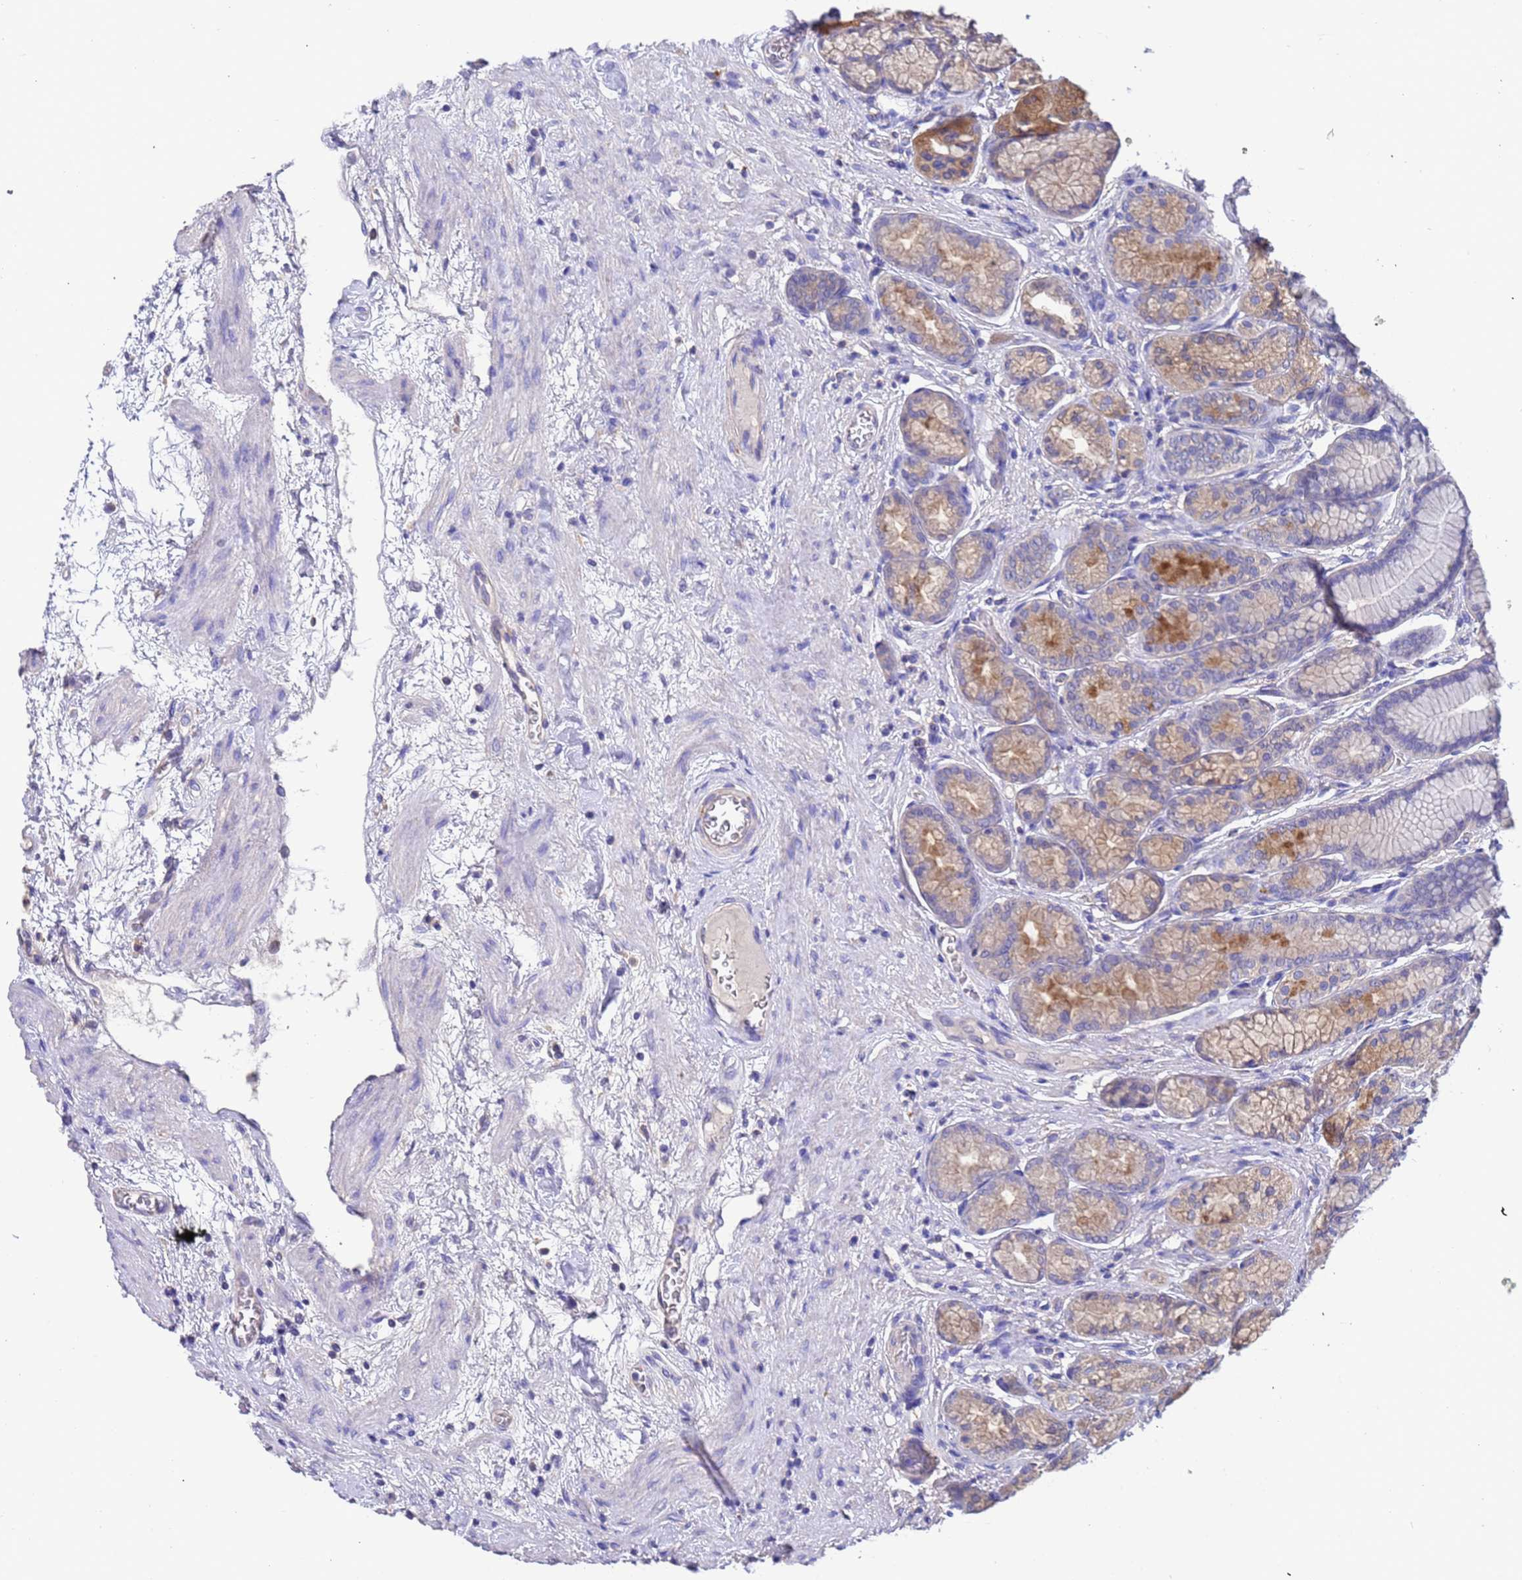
{"staining": {"intensity": "weak", "quantity": "25%-75%", "location": "cytoplasmic/membranous"}, "tissue": "stomach", "cell_type": "Glandular cells", "image_type": "normal", "snomed": [{"axis": "morphology", "description": "Normal tissue, NOS"}, {"axis": "morphology", "description": "Adenocarcinoma, NOS"}, {"axis": "morphology", "description": "Adenocarcinoma, High grade"}, {"axis": "topography", "description": "Stomach, upper"}, {"axis": "topography", "description": "Stomach"}], "caption": "DAB (3,3'-diaminobenzidine) immunohistochemical staining of unremarkable human stomach displays weak cytoplasmic/membranous protein staining in approximately 25%-75% of glandular cells. (brown staining indicates protein expression, while blue staining denotes nuclei).", "gene": "SRL", "patient": {"sex": "female", "age": 65}}